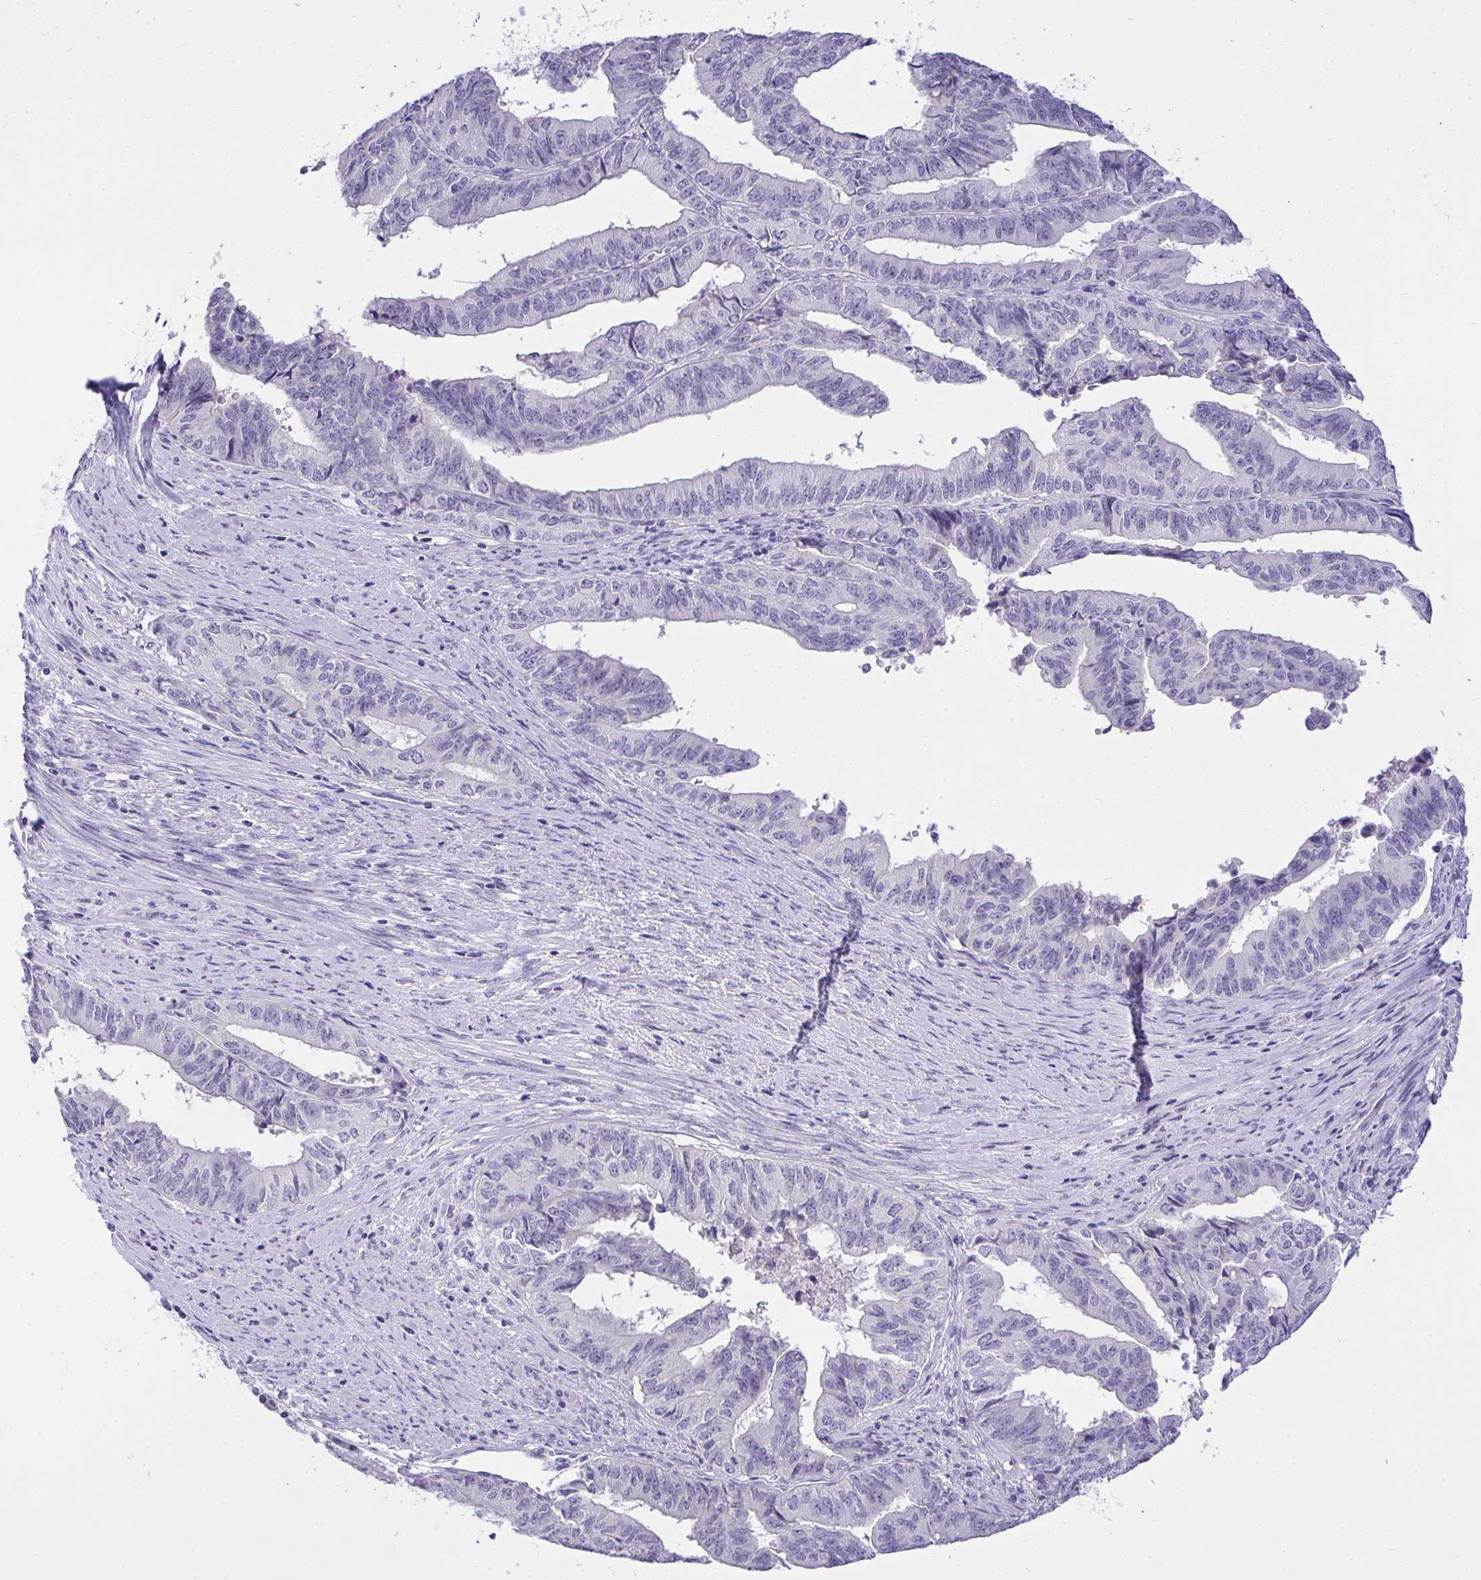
{"staining": {"intensity": "negative", "quantity": "none", "location": "none"}, "tissue": "endometrial cancer", "cell_type": "Tumor cells", "image_type": "cancer", "snomed": [{"axis": "morphology", "description": "Adenocarcinoma, NOS"}, {"axis": "topography", "description": "Endometrium"}], "caption": "High magnification brightfield microscopy of adenocarcinoma (endometrial) stained with DAB (3,3'-diaminobenzidine) (brown) and counterstained with hematoxylin (blue): tumor cells show no significant staining. Brightfield microscopy of immunohistochemistry stained with DAB (3,3'-diaminobenzidine) (brown) and hematoxylin (blue), captured at high magnification.", "gene": "TMCO5A", "patient": {"sex": "female", "age": 65}}